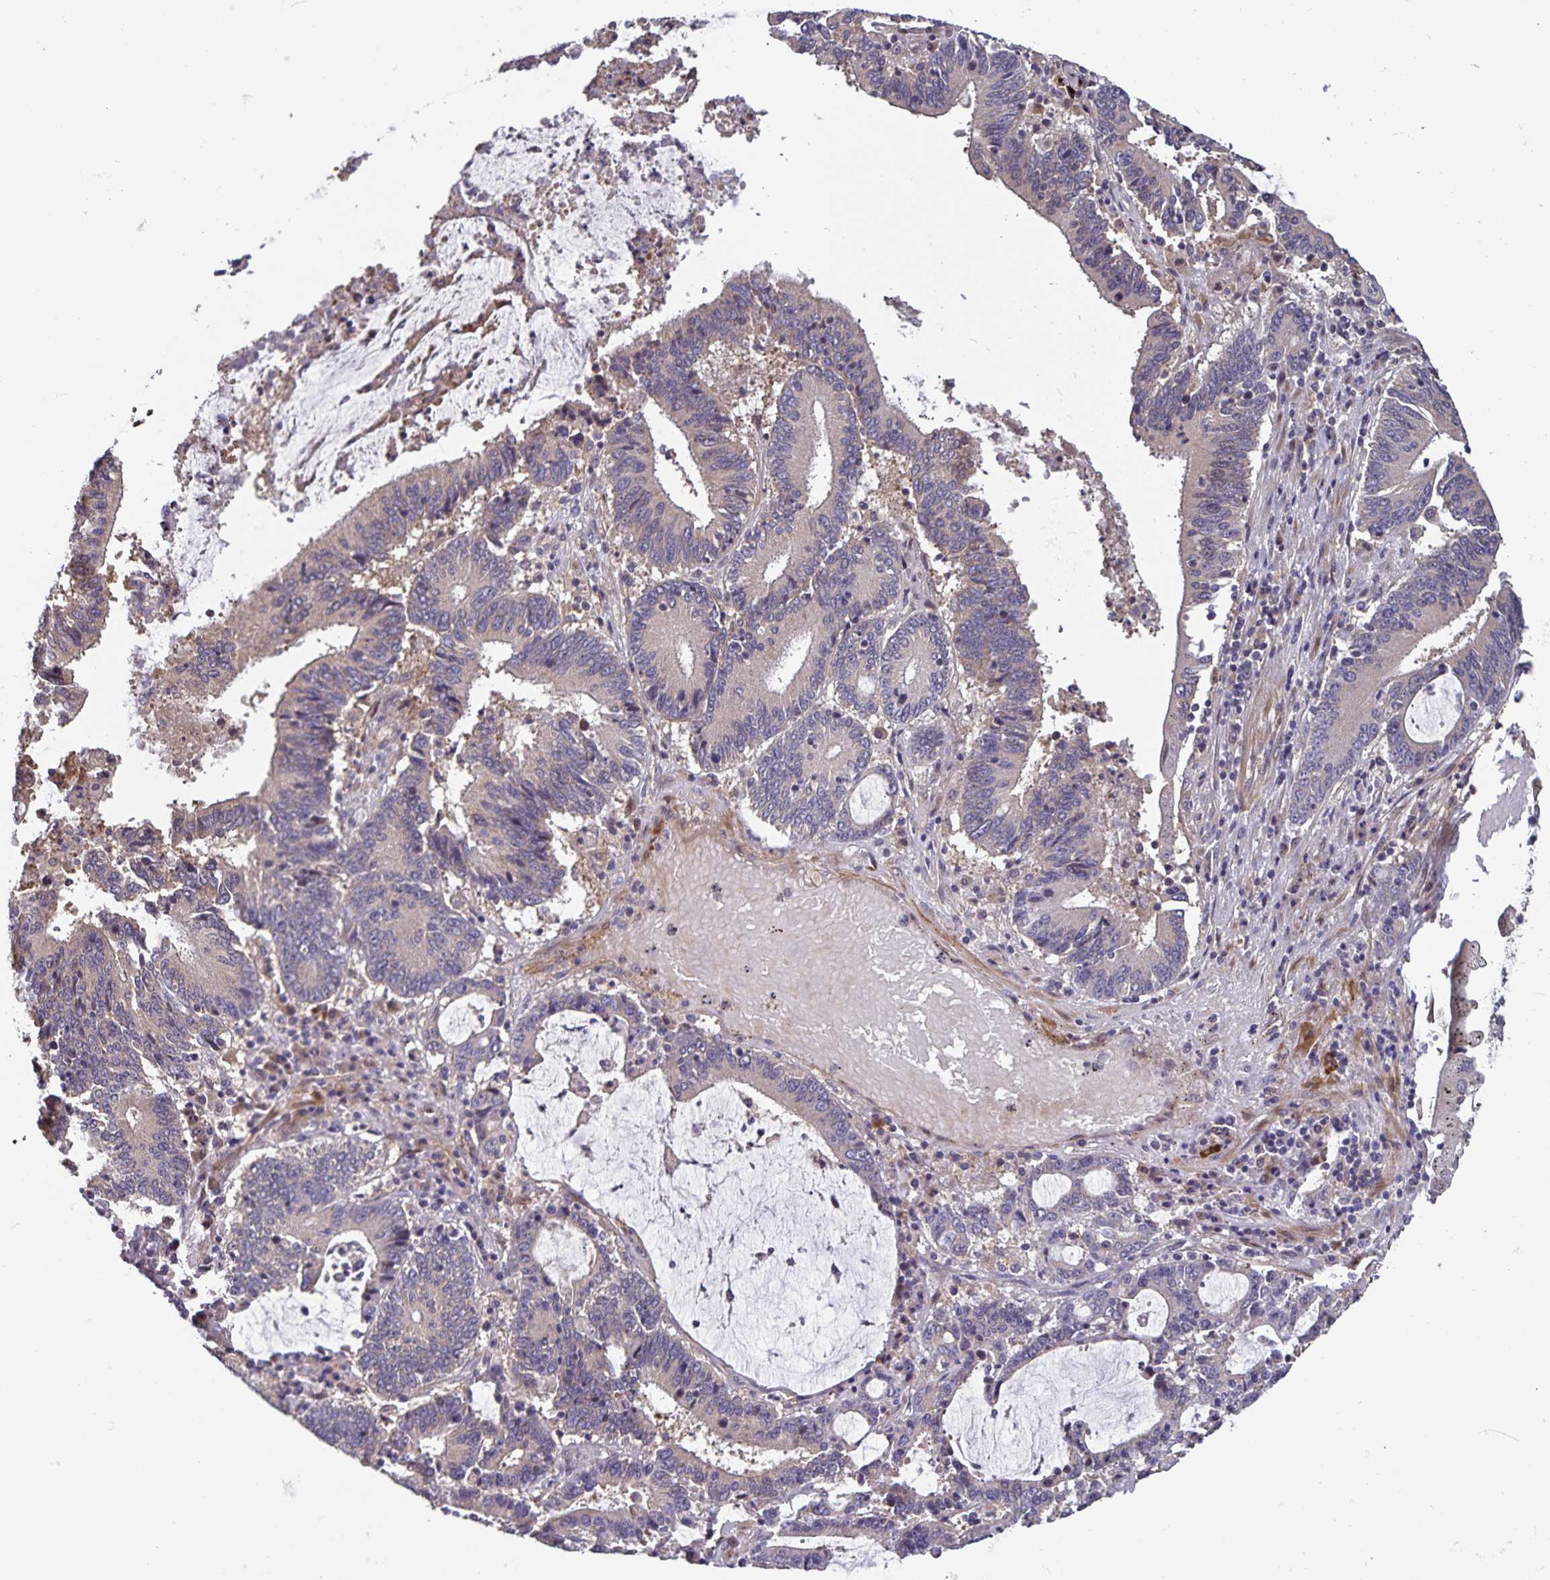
{"staining": {"intensity": "weak", "quantity": "25%-75%", "location": "cytoplasmic/membranous"}, "tissue": "stomach cancer", "cell_type": "Tumor cells", "image_type": "cancer", "snomed": [{"axis": "morphology", "description": "Adenocarcinoma, NOS"}, {"axis": "topography", "description": "Stomach, upper"}], "caption": "Weak cytoplasmic/membranous positivity for a protein is appreciated in about 25%-75% of tumor cells of stomach cancer (adenocarcinoma) using IHC.", "gene": "FBXL16", "patient": {"sex": "male", "age": 68}}